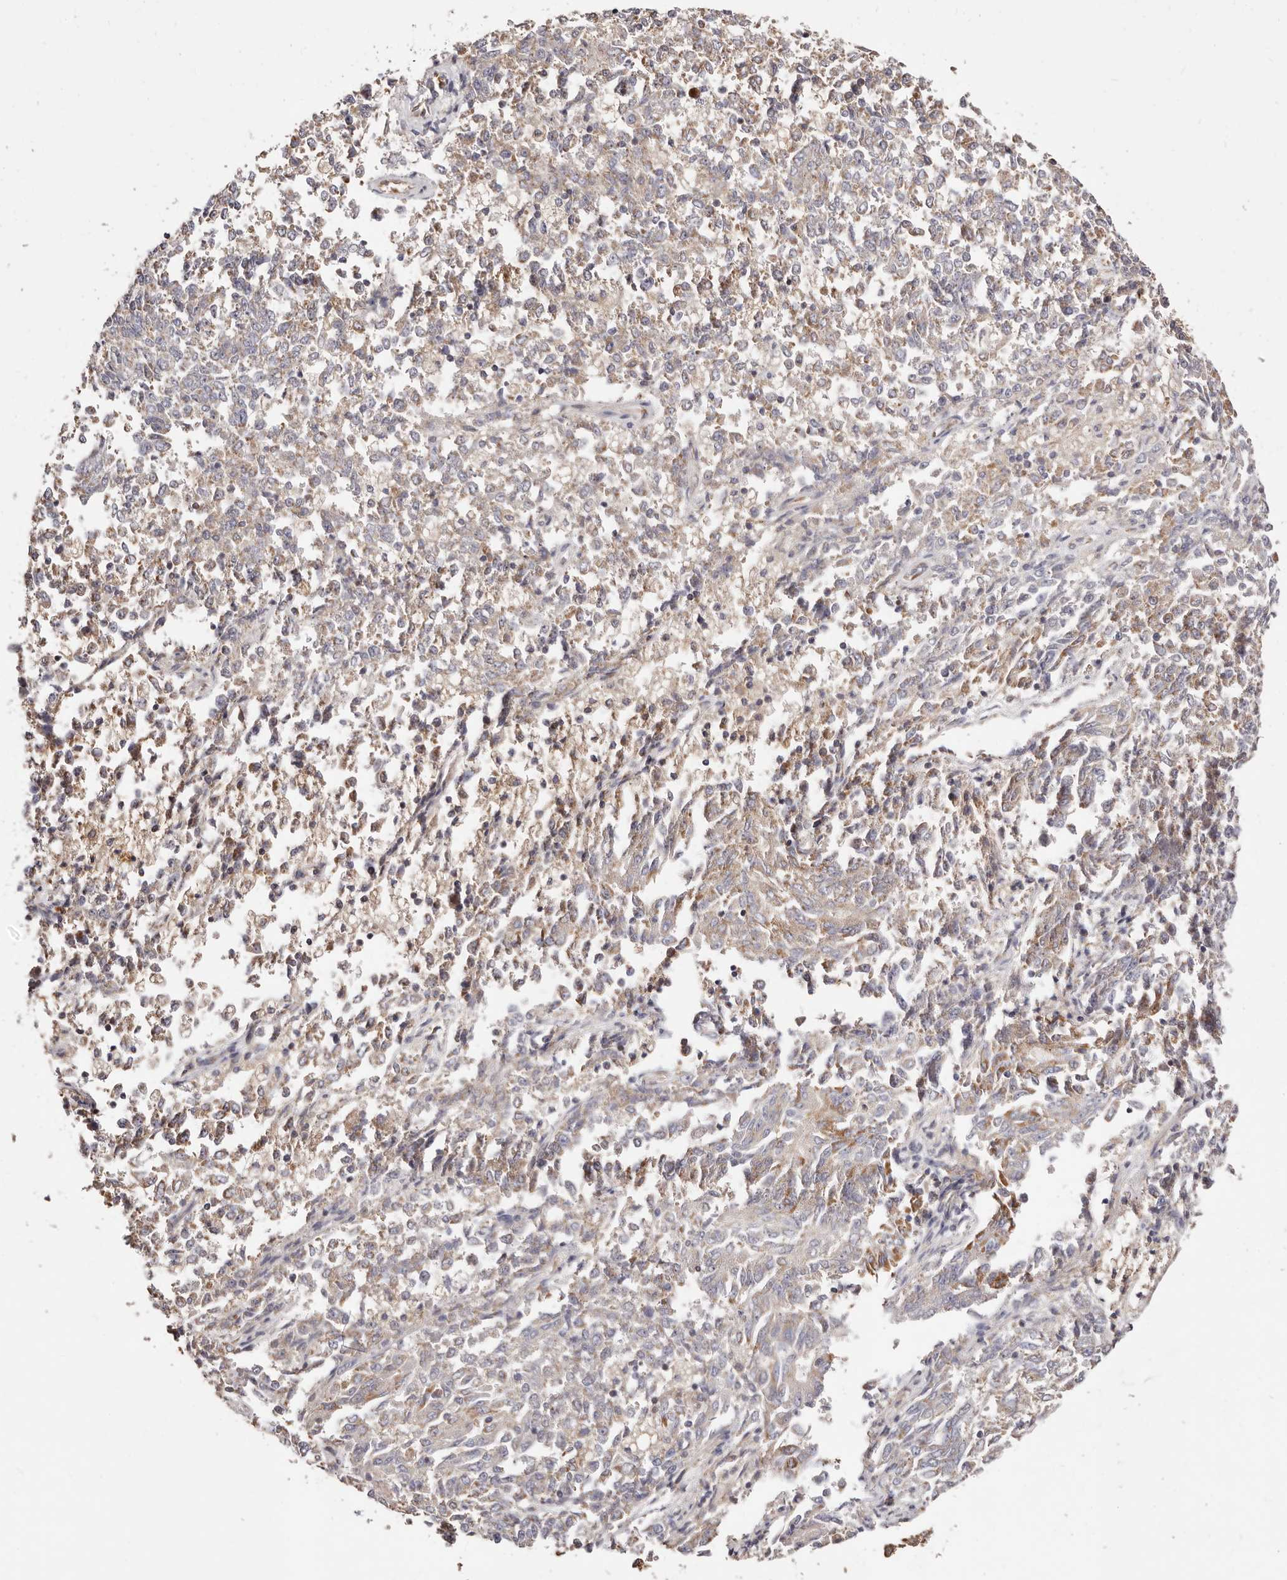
{"staining": {"intensity": "weak", "quantity": ">75%", "location": "cytoplasmic/membranous"}, "tissue": "endometrial cancer", "cell_type": "Tumor cells", "image_type": "cancer", "snomed": [{"axis": "morphology", "description": "Adenocarcinoma, NOS"}, {"axis": "topography", "description": "Endometrium"}], "caption": "Endometrial cancer stained with DAB immunohistochemistry shows low levels of weak cytoplasmic/membranous expression in about >75% of tumor cells.", "gene": "MAPK1", "patient": {"sex": "female", "age": 80}}